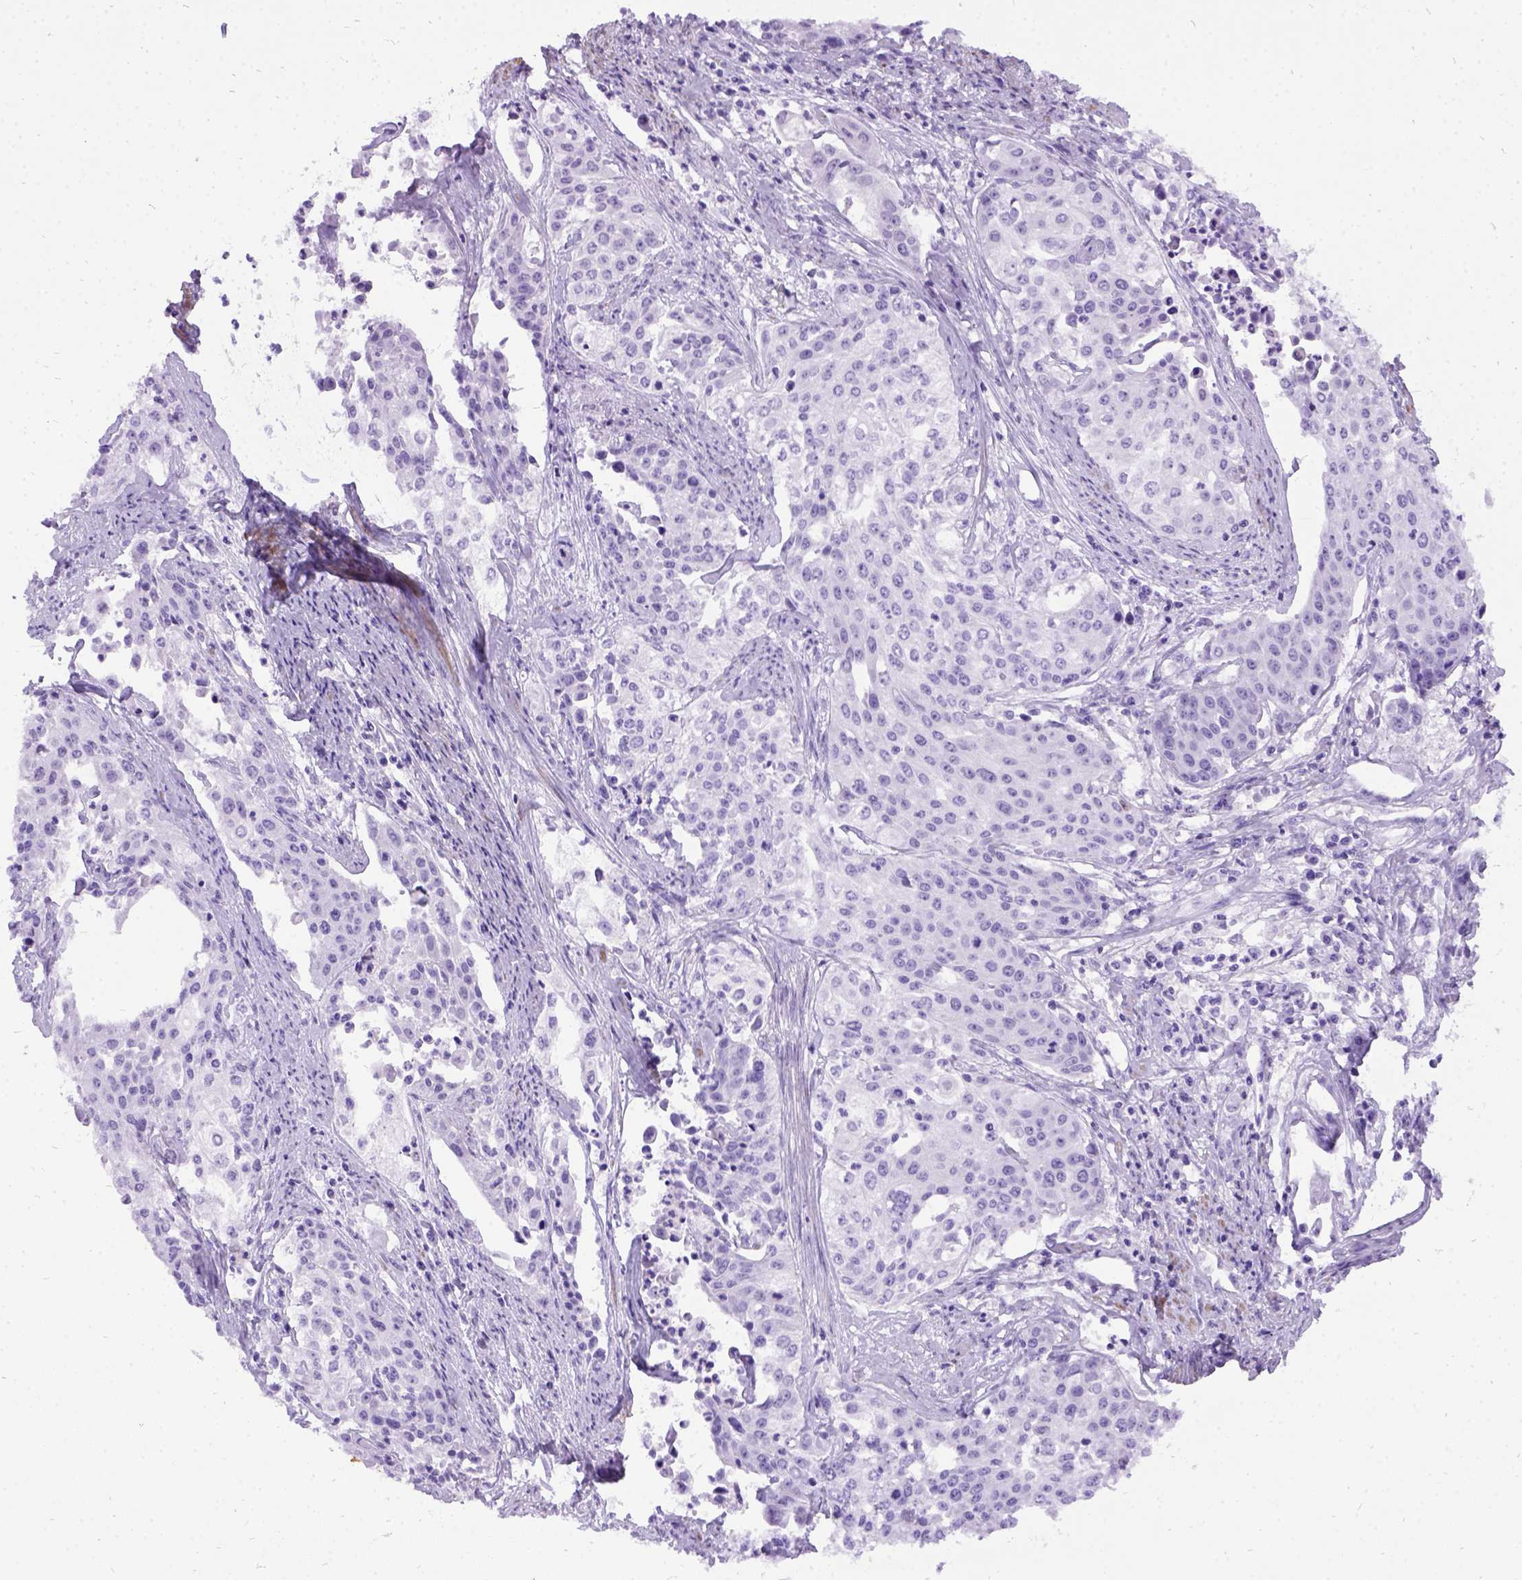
{"staining": {"intensity": "negative", "quantity": "none", "location": "none"}, "tissue": "cervical cancer", "cell_type": "Tumor cells", "image_type": "cancer", "snomed": [{"axis": "morphology", "description": "Squamous cell carcinoma, NOS"}, {"axis": "topography", "description": "Cervix"}], "caption": "High magnification brightfield microscopy of cervical cancer (squamous cell carcinoma) stained with DAB (3,3'-diaminobenzidine) (brown) and counterstained with hematoxylin (blue): tumor cells show no significant staining. The staining was performed using DAB (3,3'-diaminobenzidine) to visualize the protein expression in brown, while the nuclei were stained in blue with hematoxylin (Magnification: 20x).", "gene": "PRG2", "patient": {"sex": "female", "age": 39}}